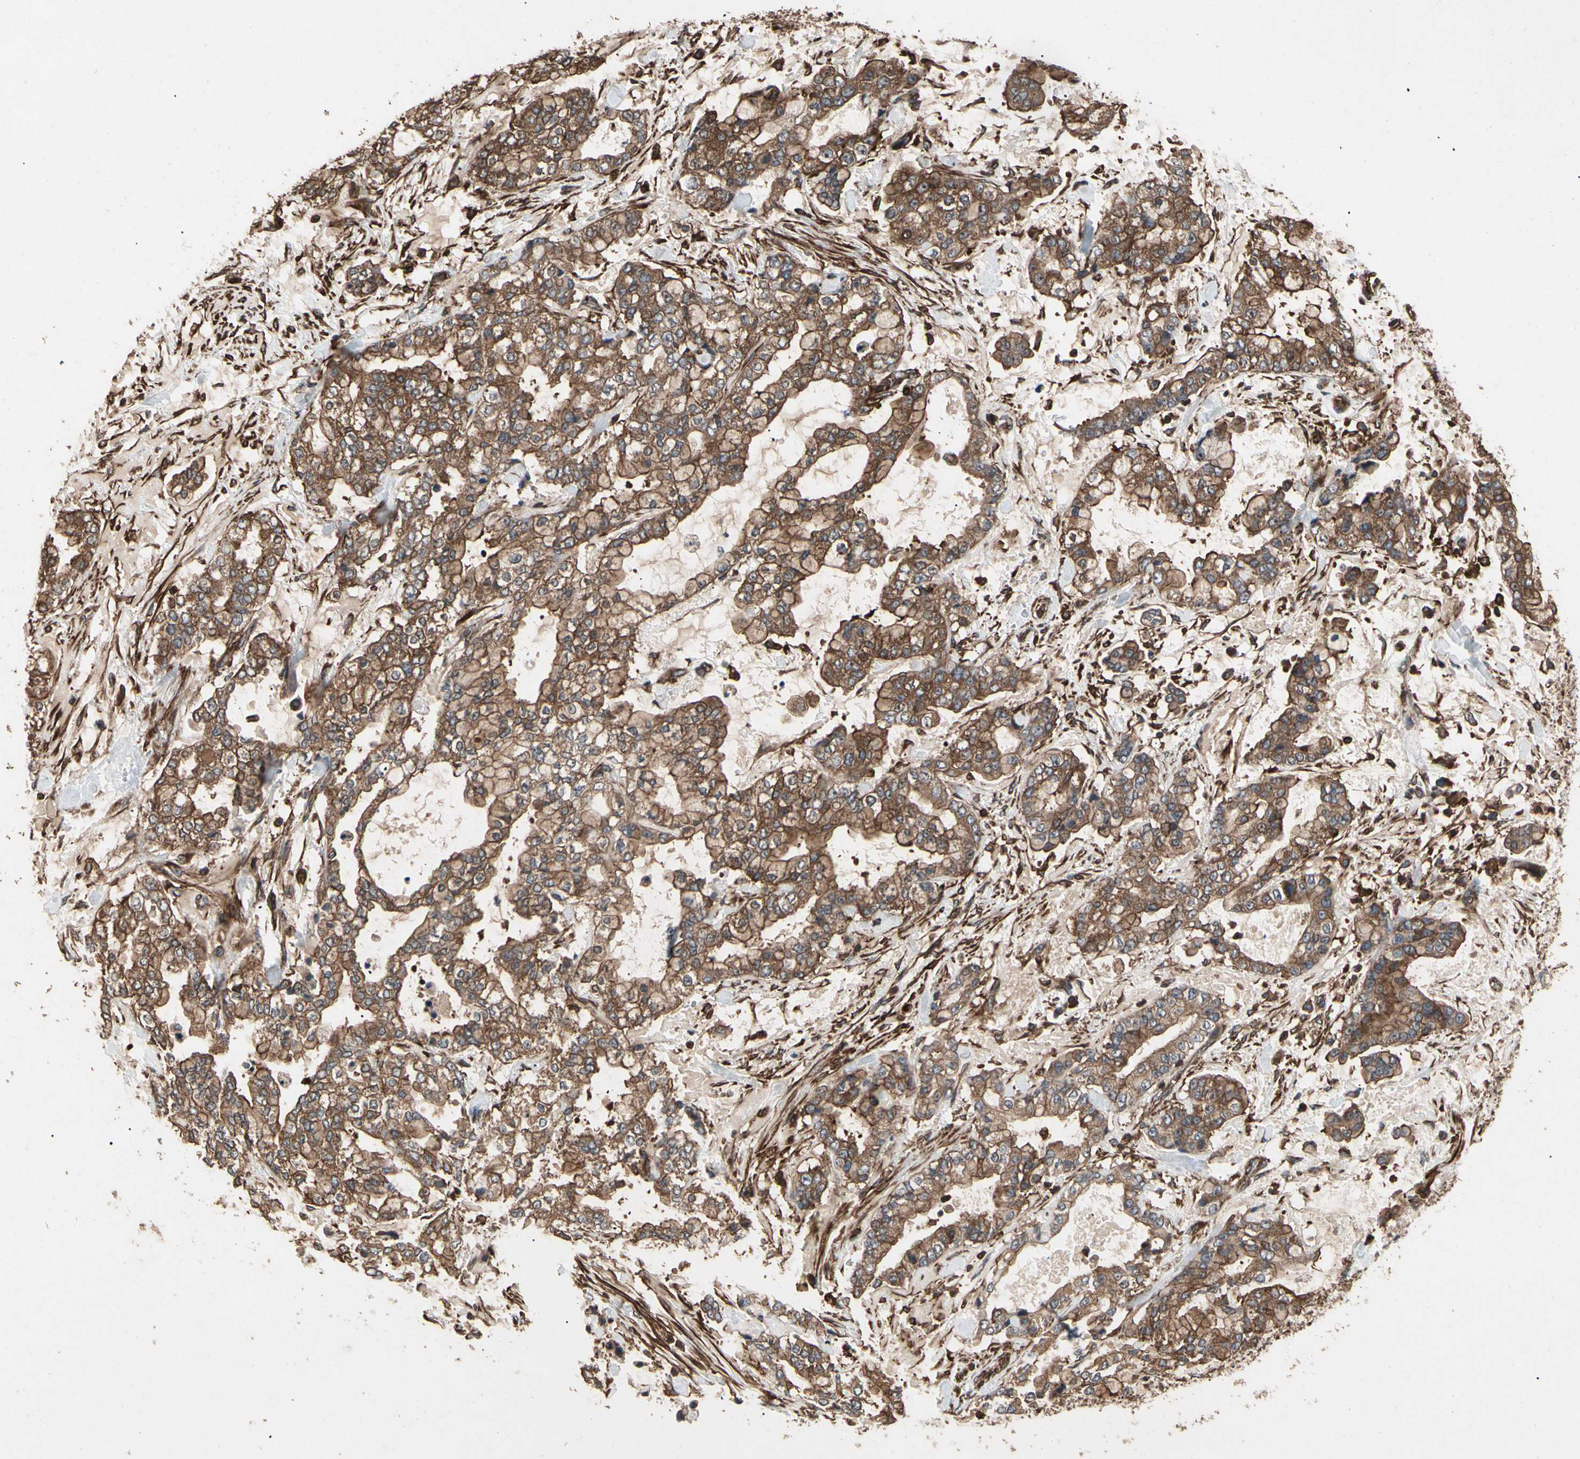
{"staining": {"intensity": "strong", "quantity": ">75%", "location": "cytoplasmic/membranous"}, "tissue": "stomach cancer", "cell_type": "Tumor cells", "image_type": "cancer", "snomed": [{"axis": "morphology", "description": "Normal tissue, NOS"}, {"axis": "morphology", "description": "Adenocarcinoma, NOS"}, {"axis": "topography", "description": "Stomach, upper"}, {"axis": "topography", "description": "Stomach"}], "caption": "Immunohistochemical staining of stomach cancer (adenocarcinoma) reveals strong cytoplasmic/membranous protein expression in about >75% of tumor cells.", "gene": "AGBL2", "patient": {"sex": "male", "age": 76}}